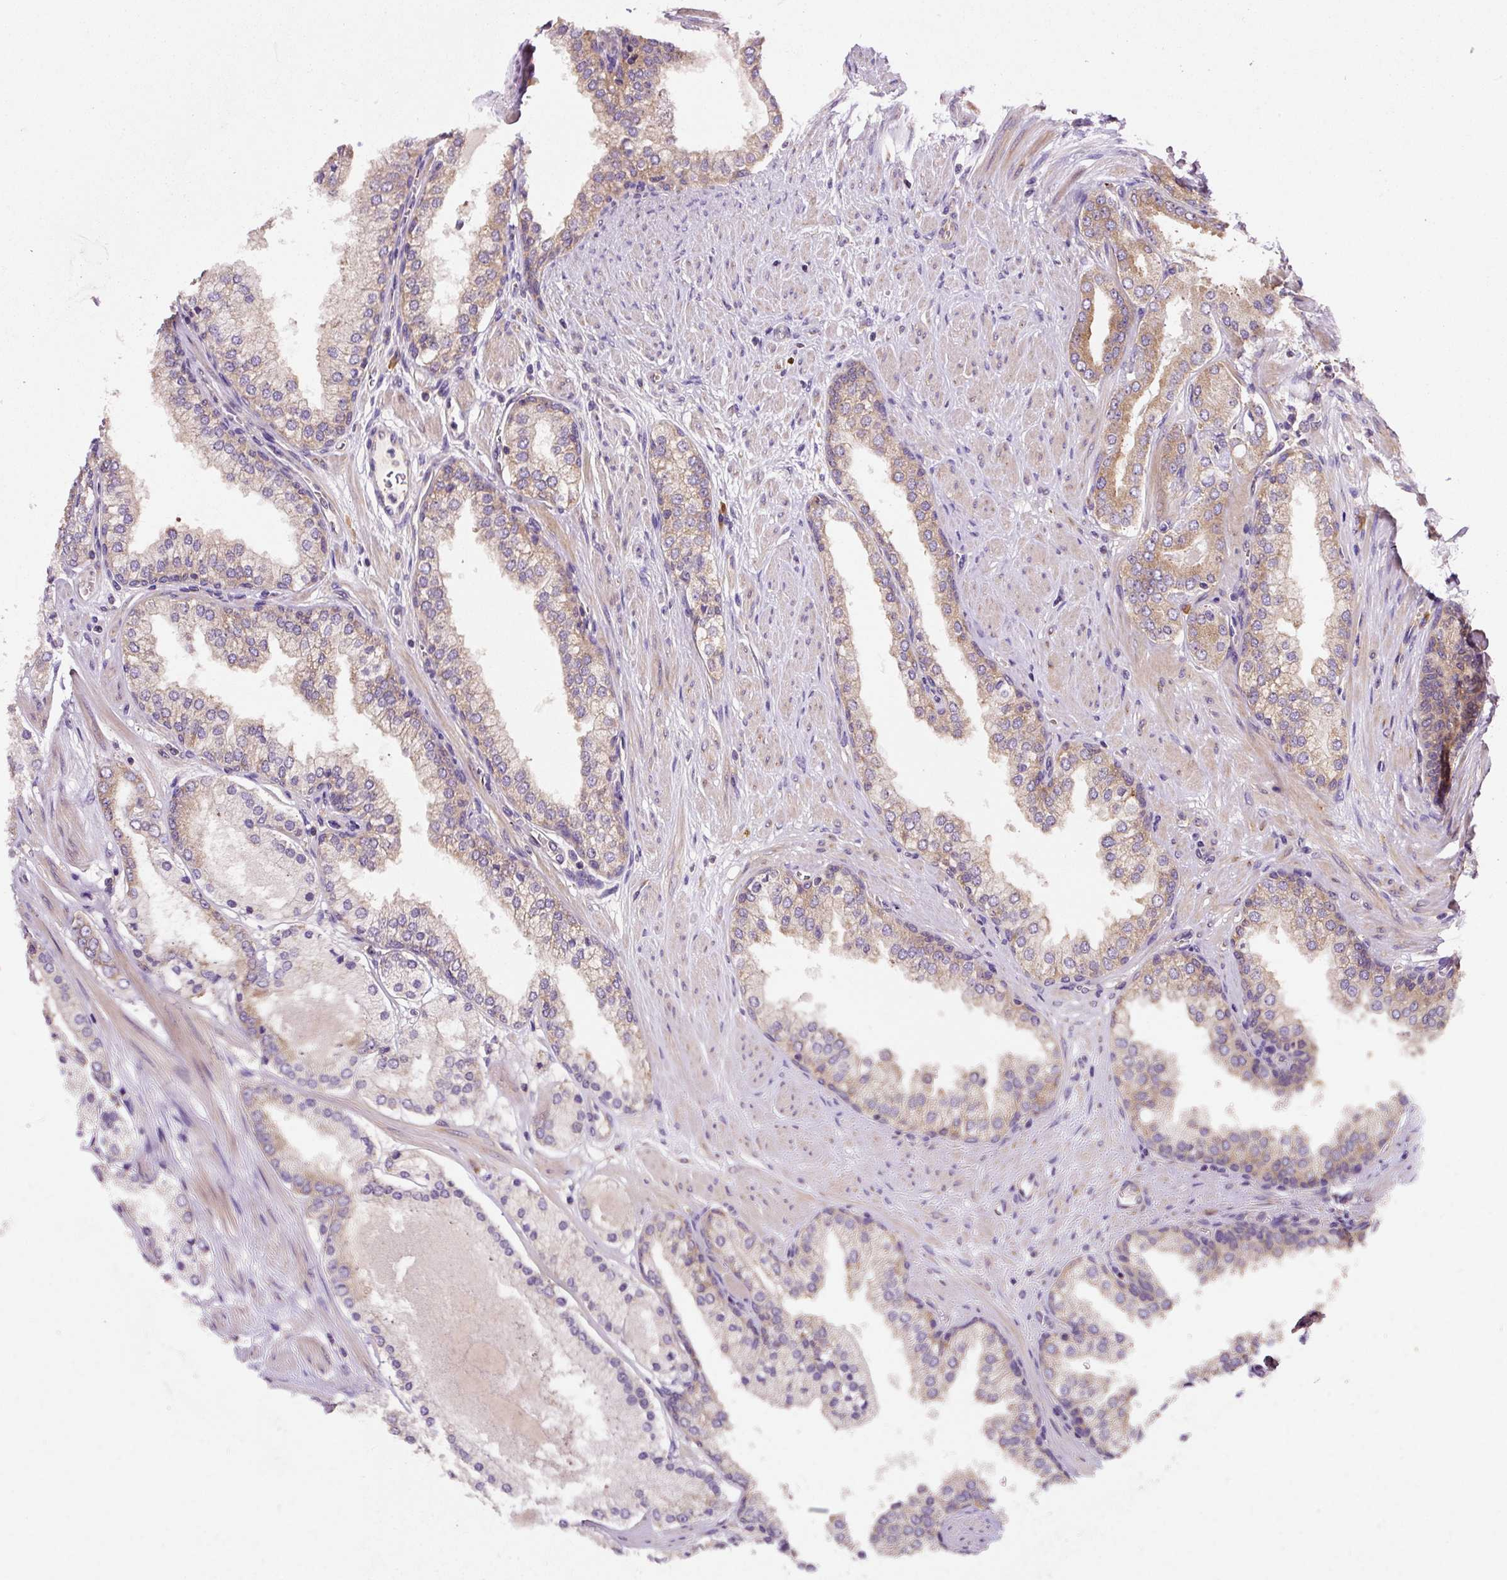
{"staining": {"intensity": "moderate", "quantity": "<25%", "location": "cytoplasmic/membranous"}, "tissue": "prostate cancer", "cell_type": "Tumor cells", "image_type": "cancer", "snomed": [{"axis": "morphology", "description": "Adenocarcinoma, Low grade"}, {"axis": "topography", "description": "Prostate"}], "caption": "Protein expression analysis of low-grade adenocarcinoma (prostate) reveals moderate cytoplasmic/membranous positivity in approximately <25% of tumor cells. The staining was performed using DAB (3,3'-diaminobenzidine) to visualize the protein expression in brown, while the nuclei were stained in blue with hematoxylin (Magnification: 20x).", "gene": "EIF2S2", "patient": {"sex": "male", "age": 42}}